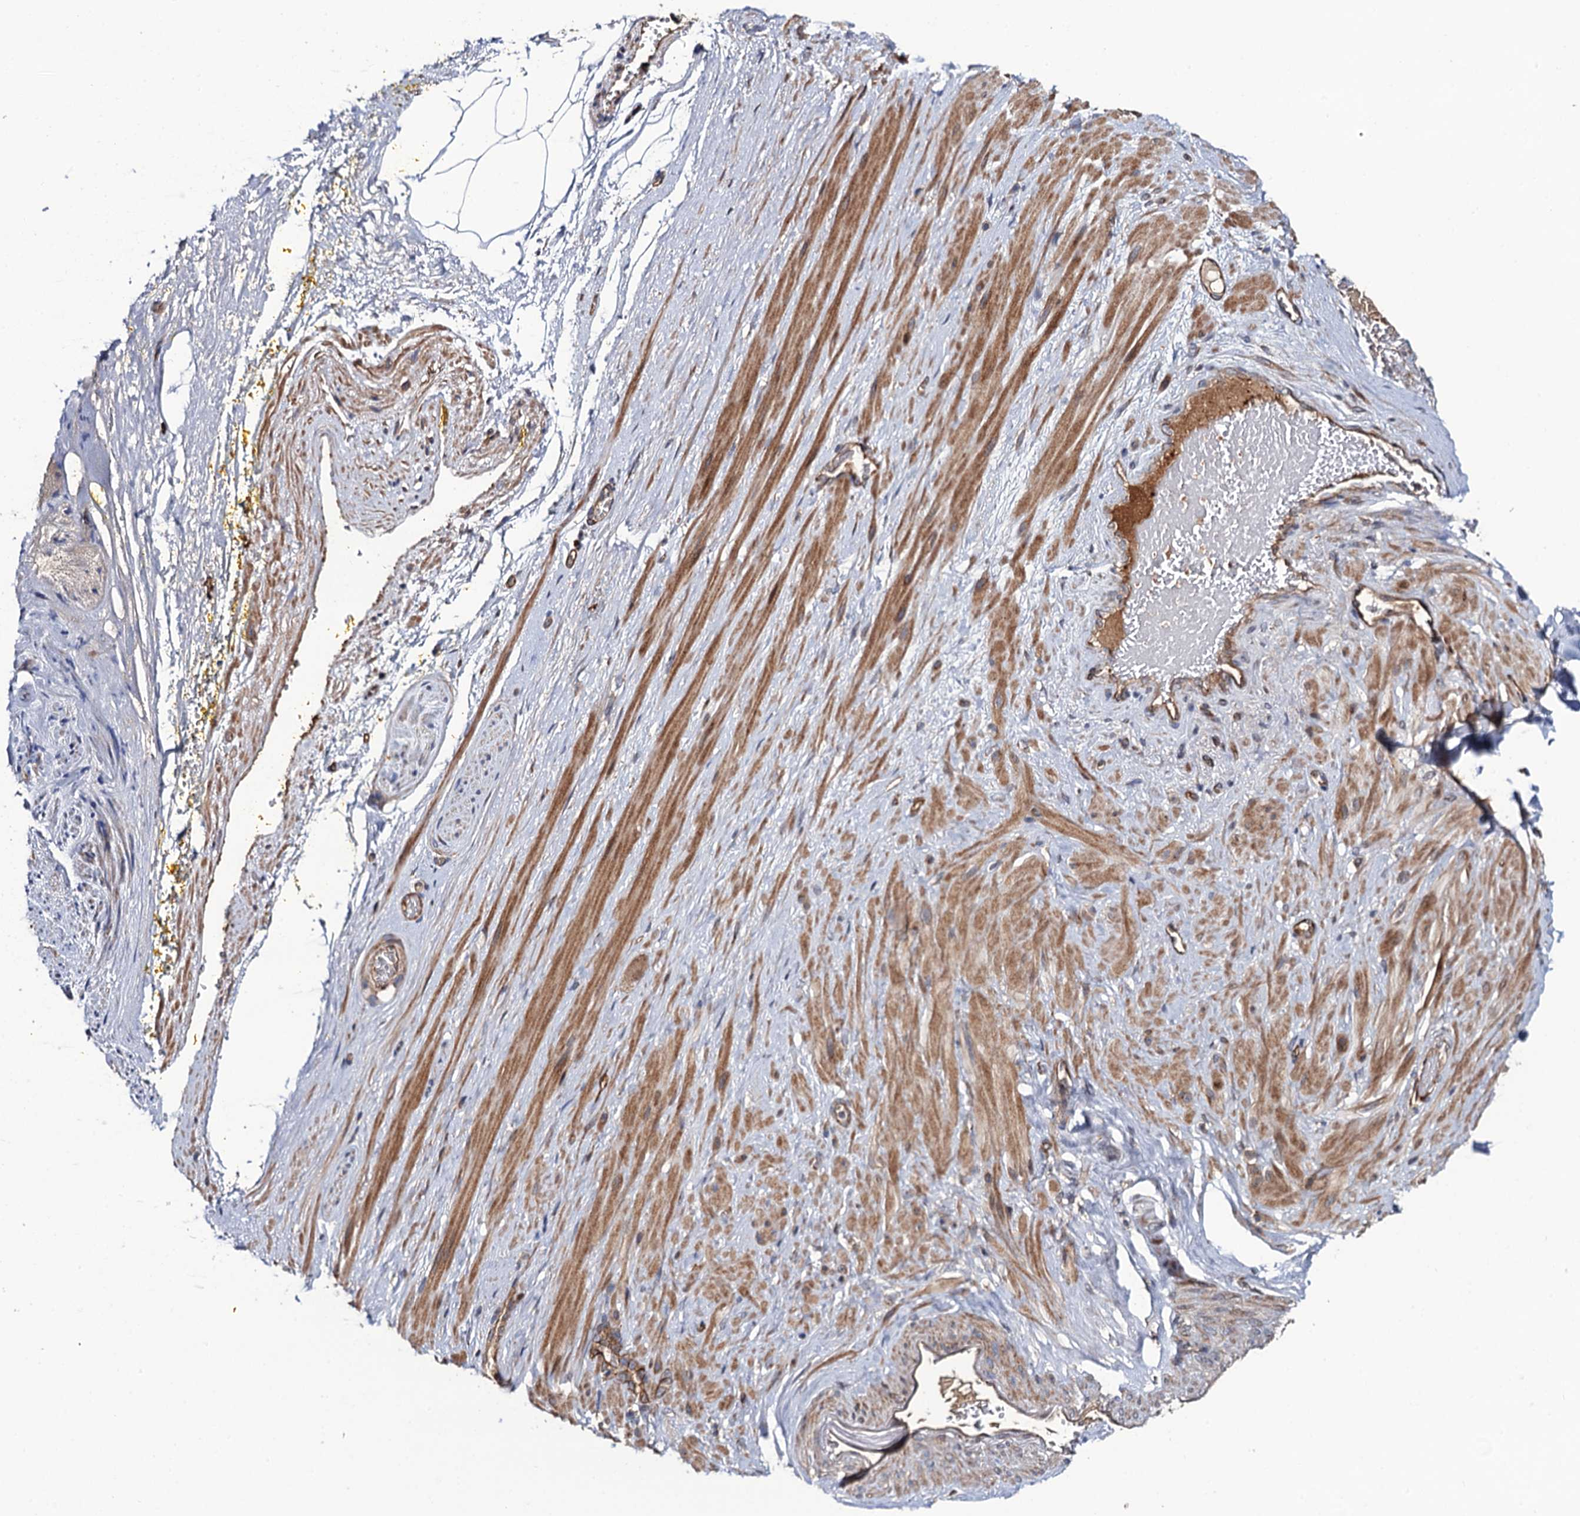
{"staining": {"intensity": "negative", "quantity": "none", "location": "none"}, "tissue": "adipose tissue", "cell_type": "Adipocytes", "image_type": "normal", "snomed": [{"axis": "morphology", "description": "Normal tissue, NOS"}, {"axis": "morphology", "description": "Adenocarcinoma, Low grade"}, {"axis": "topography", "description": "Prostate"}, {"axis": "topography", "description": "Peripheral nerve tissue"}], "caption": "This is a histopathology image of IHC staining of unremarkable adipose tissue, which shows no expression in adipocytes.", "gene": "LRRC63", "patient": {"sex": "male", "age": 63}}